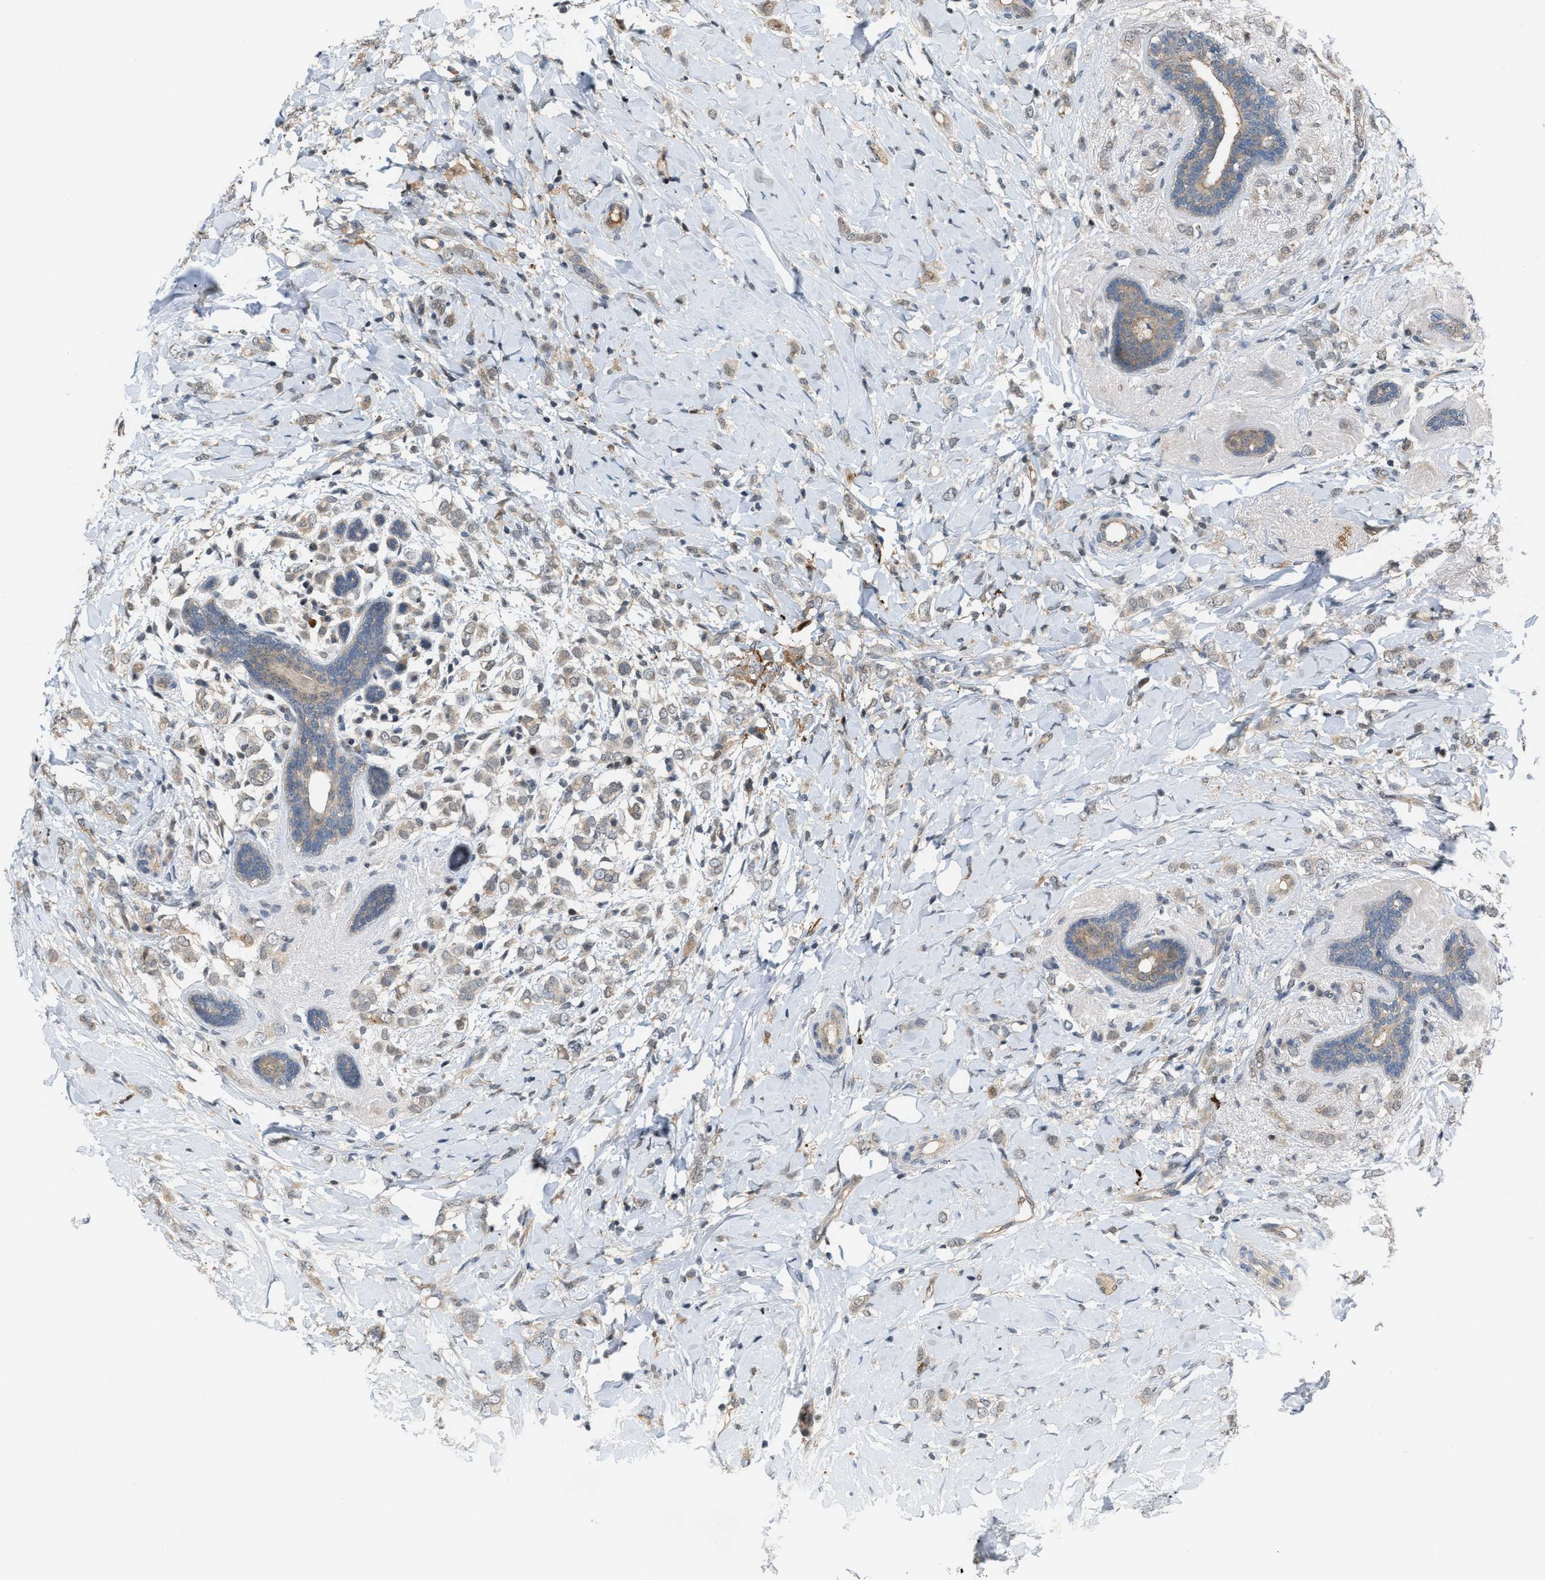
{"staining": {"intensity": "weak", "quantity": "25%-75%", "location": "cytoplasmic/membranous"}, "tissue": "breast cancer", "cell_type": "Tumor cells", "image_type": "cancer", "snomed": [{"axis": "morphology", "description": "Normal tissue, NOS"}, {"axis": "morphology", "description": "Lobular carcinoma"}, {"axis": "topography", "description": "Breast"}], "caption": "An IHC photomicrograph of neoplastic tissue is shown. Protein staining in brown highlights weak cytoplasmic/membranous positivity in breast lobular carcinoma within tumor cells.", "gene": "RFFL", "patient": {"sex": "female", "age": 47}}